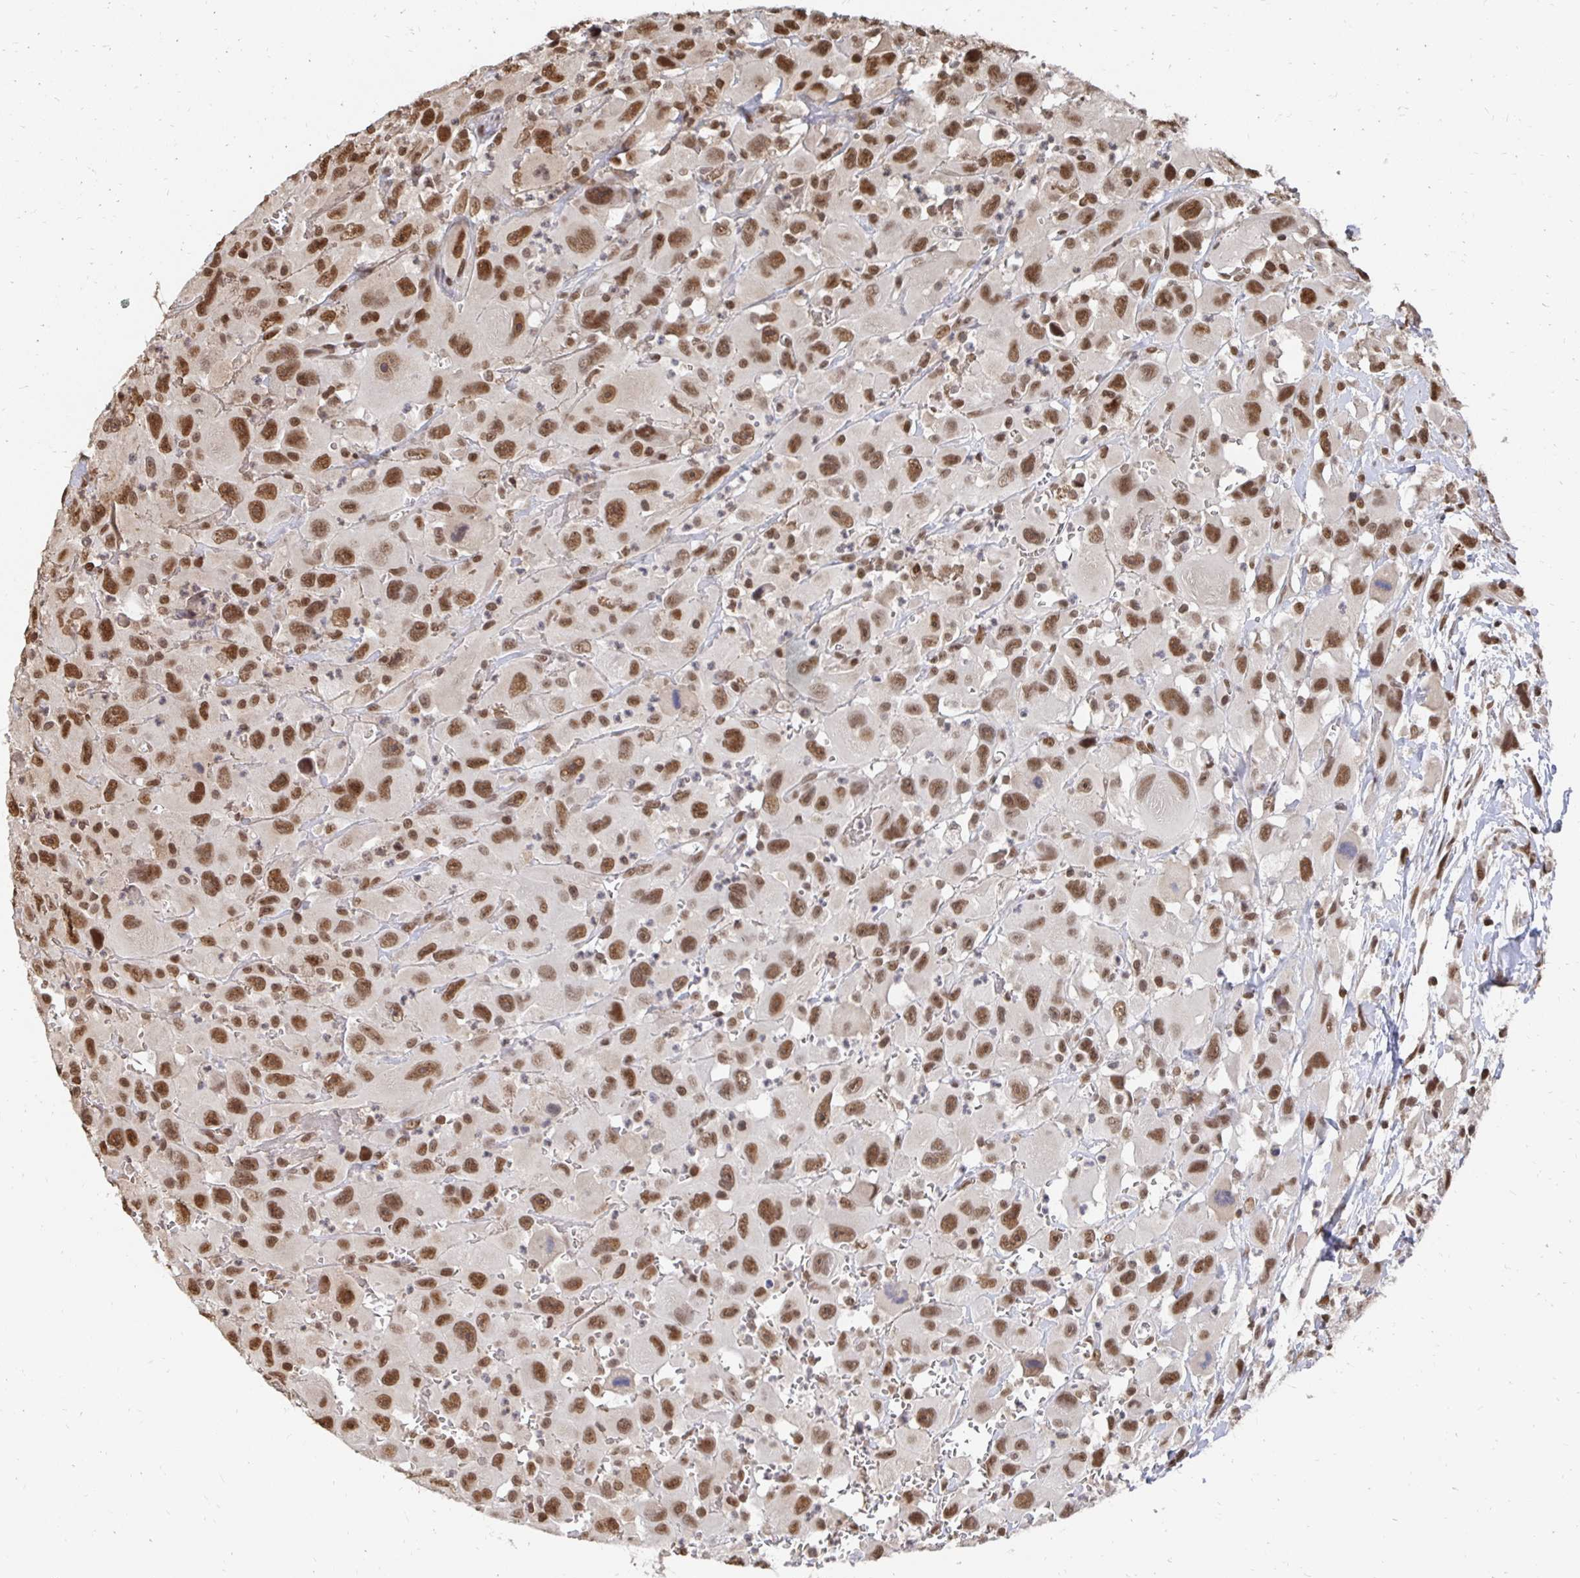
{"staining": {"intensity": "moderate", "quantity": ">75%", "location": "nuclear"}, "tissue": "head and neck cancer", "cell_type": "Tumor cells", "image_type": "cancer", "snomed": [{"axis": "morphology", "description": "Squamous cell carcinoma, NOS"}, {"axis": "morphology", "description": "Squamous cell carcinoma, metastatic, NOS"}, {"axis": "topography", "description": "Oral tissue"}, {"axis": "topography", "description": "Head-Neck"}], "caption": "Human head and neck cancer (squamous cell carcinoma) stained for a protein (brown) reveals moderate nuclear positive expression in about >75% of tumor cells.", "gene": "GTF3C6", "patient": {"sex": "female", "age": 85}}